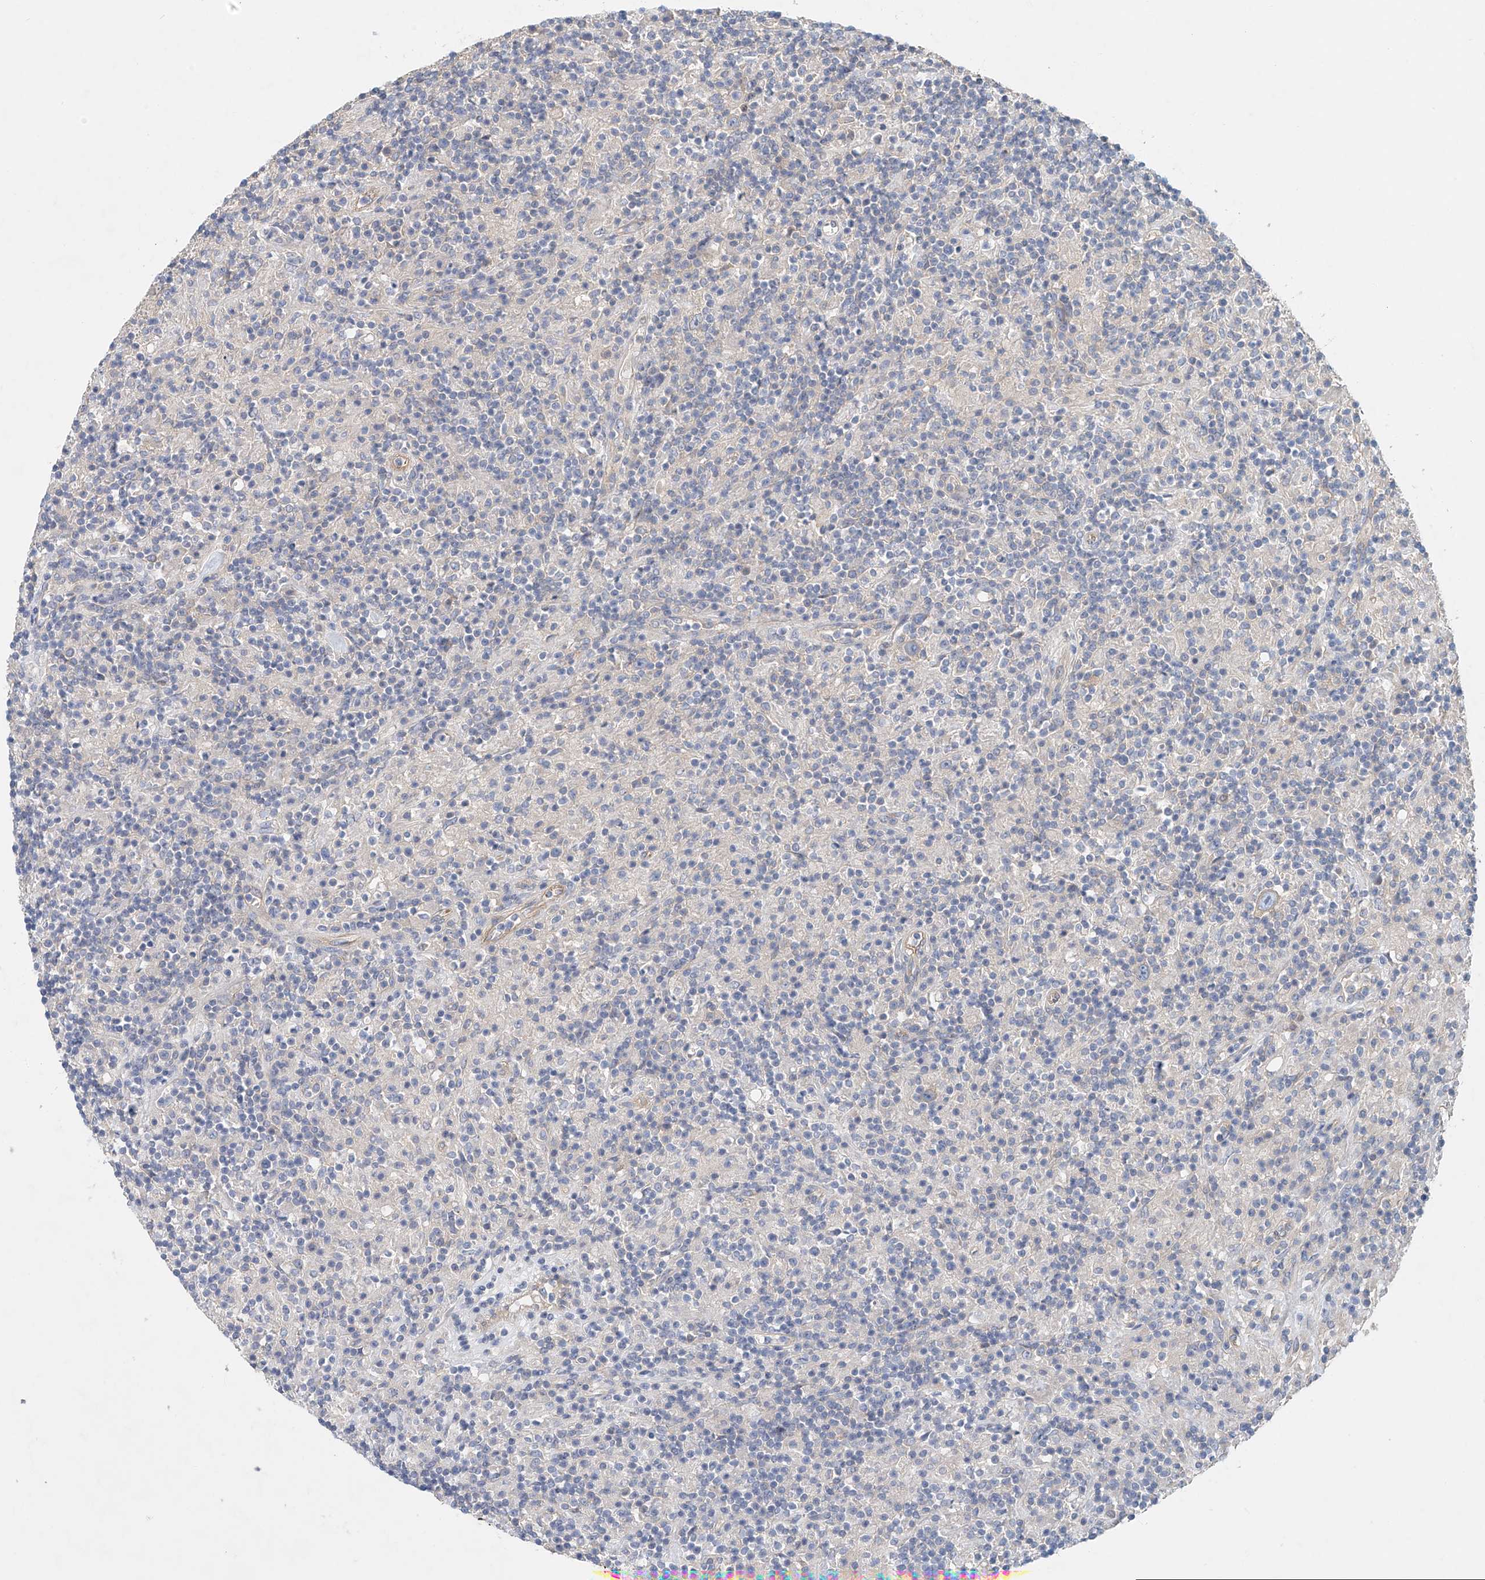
{"staining": {"intensity": "negative", "quantity": "none", "location": "none"}, "tissue": "lymphoma", "cell_type": "Tumor cells", "image_type": "cancer", "snomed": [{"axis": "morphology", "description": "Hodgkin's disease, NOS"}, {"axis": "topography", "description": "Lymph node"}], "caption": "Lymphoma was stained to show a protein in brown. There is no significant positivity in tumor cells.", "gene": "FRYL", "patient": {"sex": "male", "age": 70}}